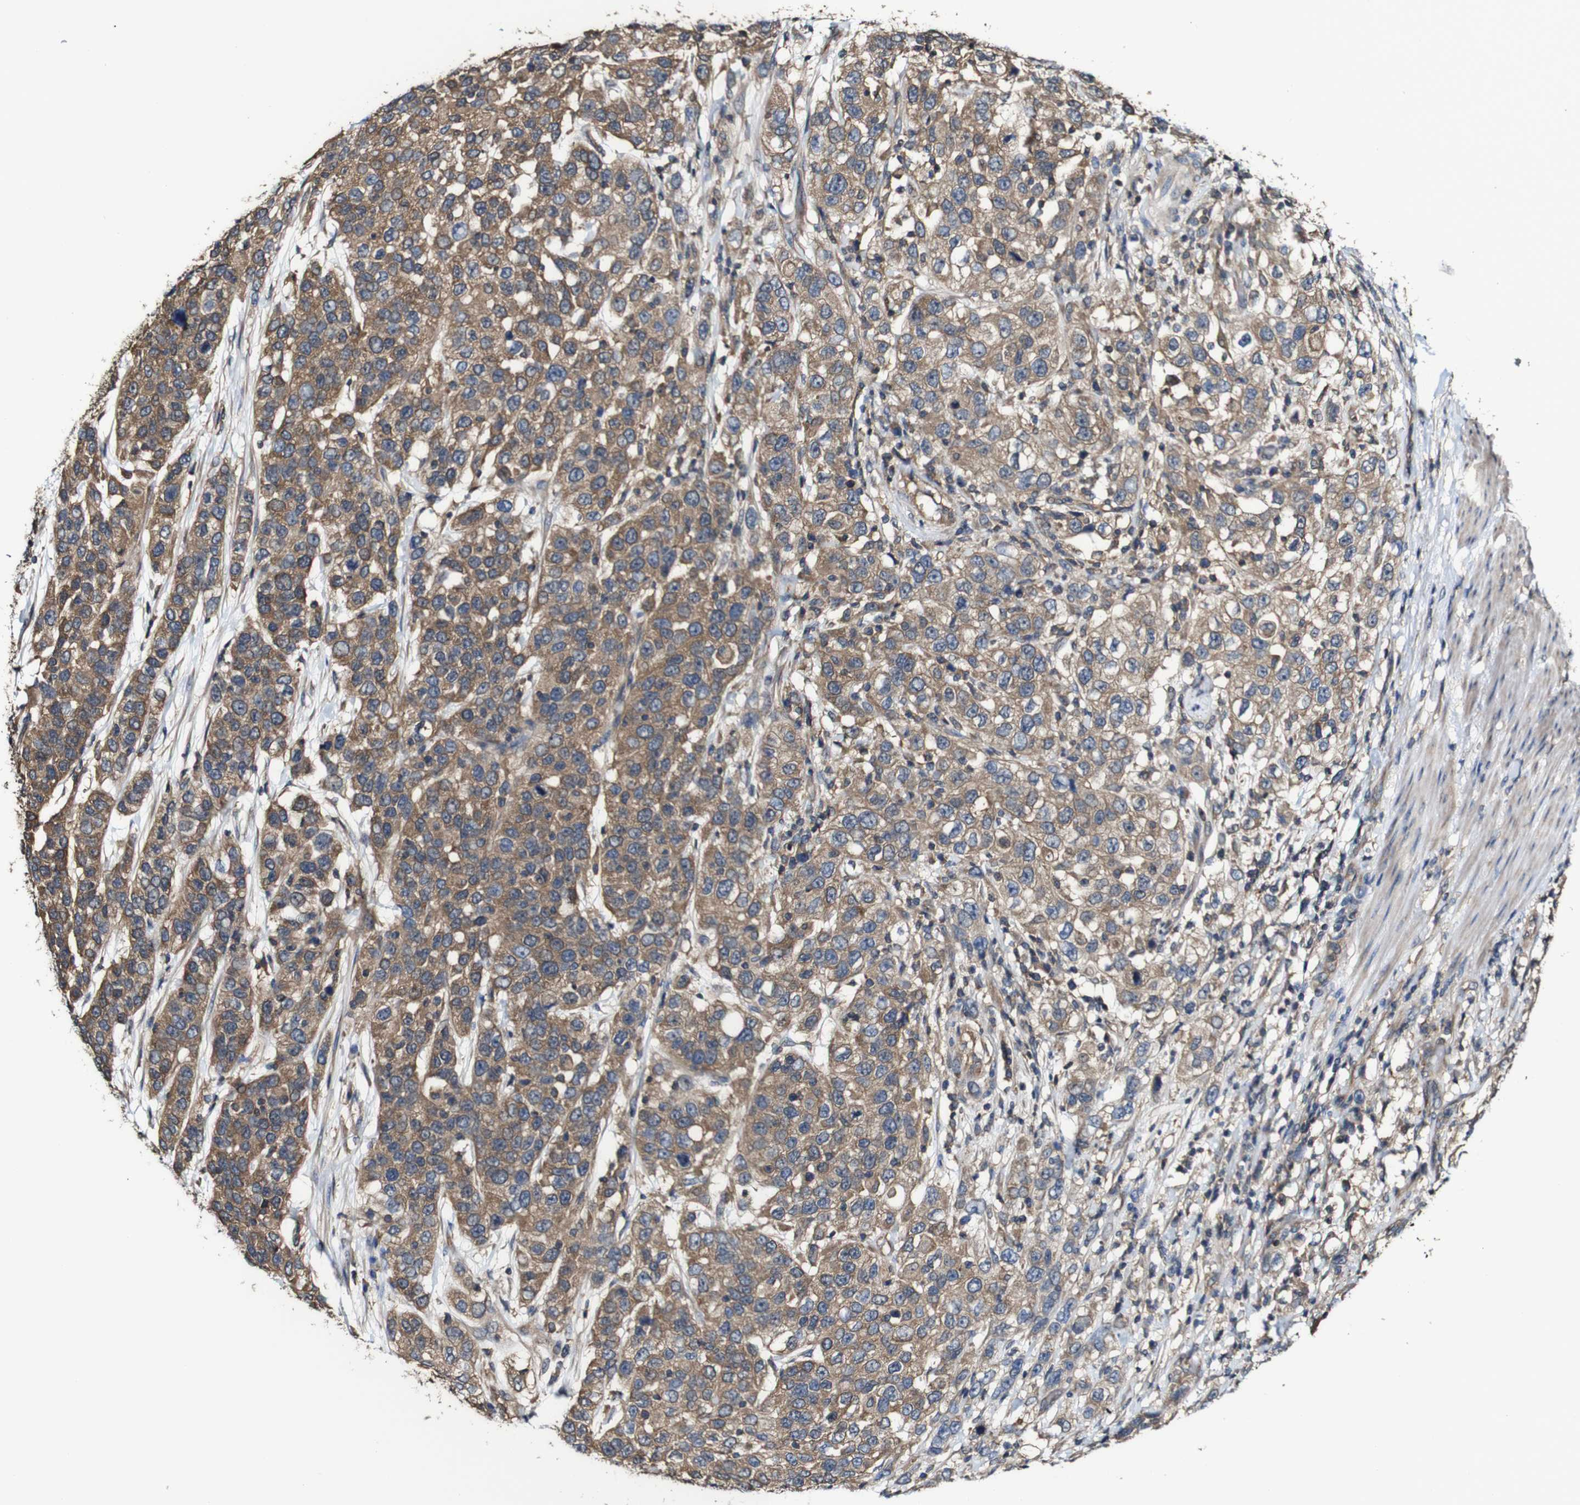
{"staining": {"intensity": "moderate", "quantity": ">75%", "location": "cytoplasmic/membranous"}, "tissue": "urothelial cancer", "cell_type": "Tumor cells", "image_type": "cancer", "snomed": [{"axis": "morphology", "description": "Urothelial carcinoma, High grade"}, {"axis": "topography", "description": "Urinary bladder"}], "caption": "High-grade urothelial carcinoma stained for a protein exhibits moderate cytoplasmic/membranous positivity in tumor cells.", "gene": "PTPRR", "patient": {"sex": "female", "age": 80}}